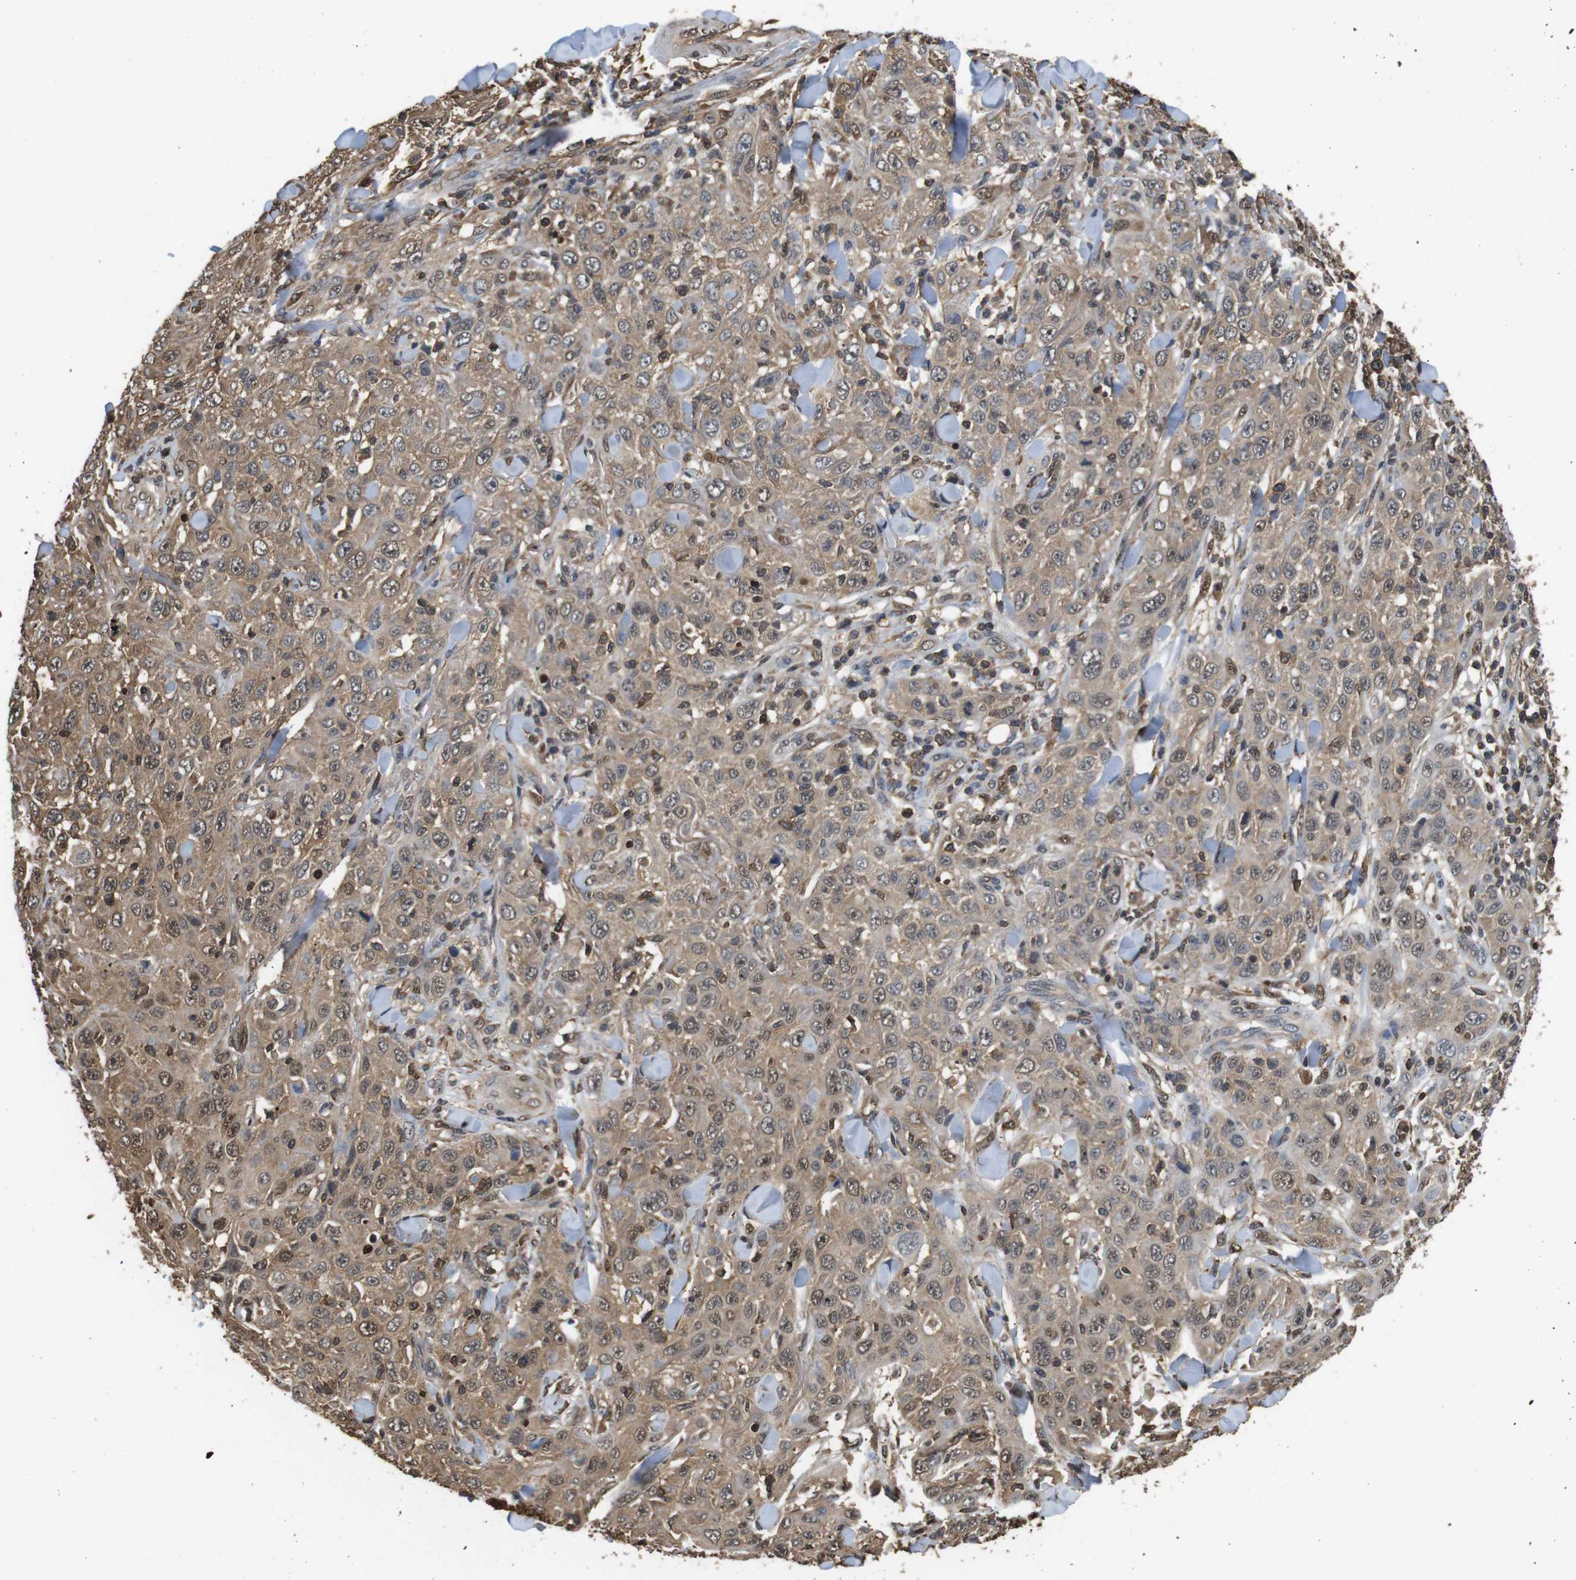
{"staining": {"intensity": "weak", "quantity": ">75%", "location": "cytoplasmic/membranous,nuclear"}, "tissue": "skin cancer", "cell_type": "Tumor cells", "image_type": "cancer", "snomed": [{"axis": "morphology", "description": "Squamous cell carcinoma, NOS"}, {"axis": "topography", "description": "Skin"}], "caption": "The micrograph shows a brown stain indicating the presence of a protein in the cytoplasmic/membranous and nuclear of tumor cells in skin cancer.", "gene": "LDHA", "patient": {"sex": "female", "age": 88}}